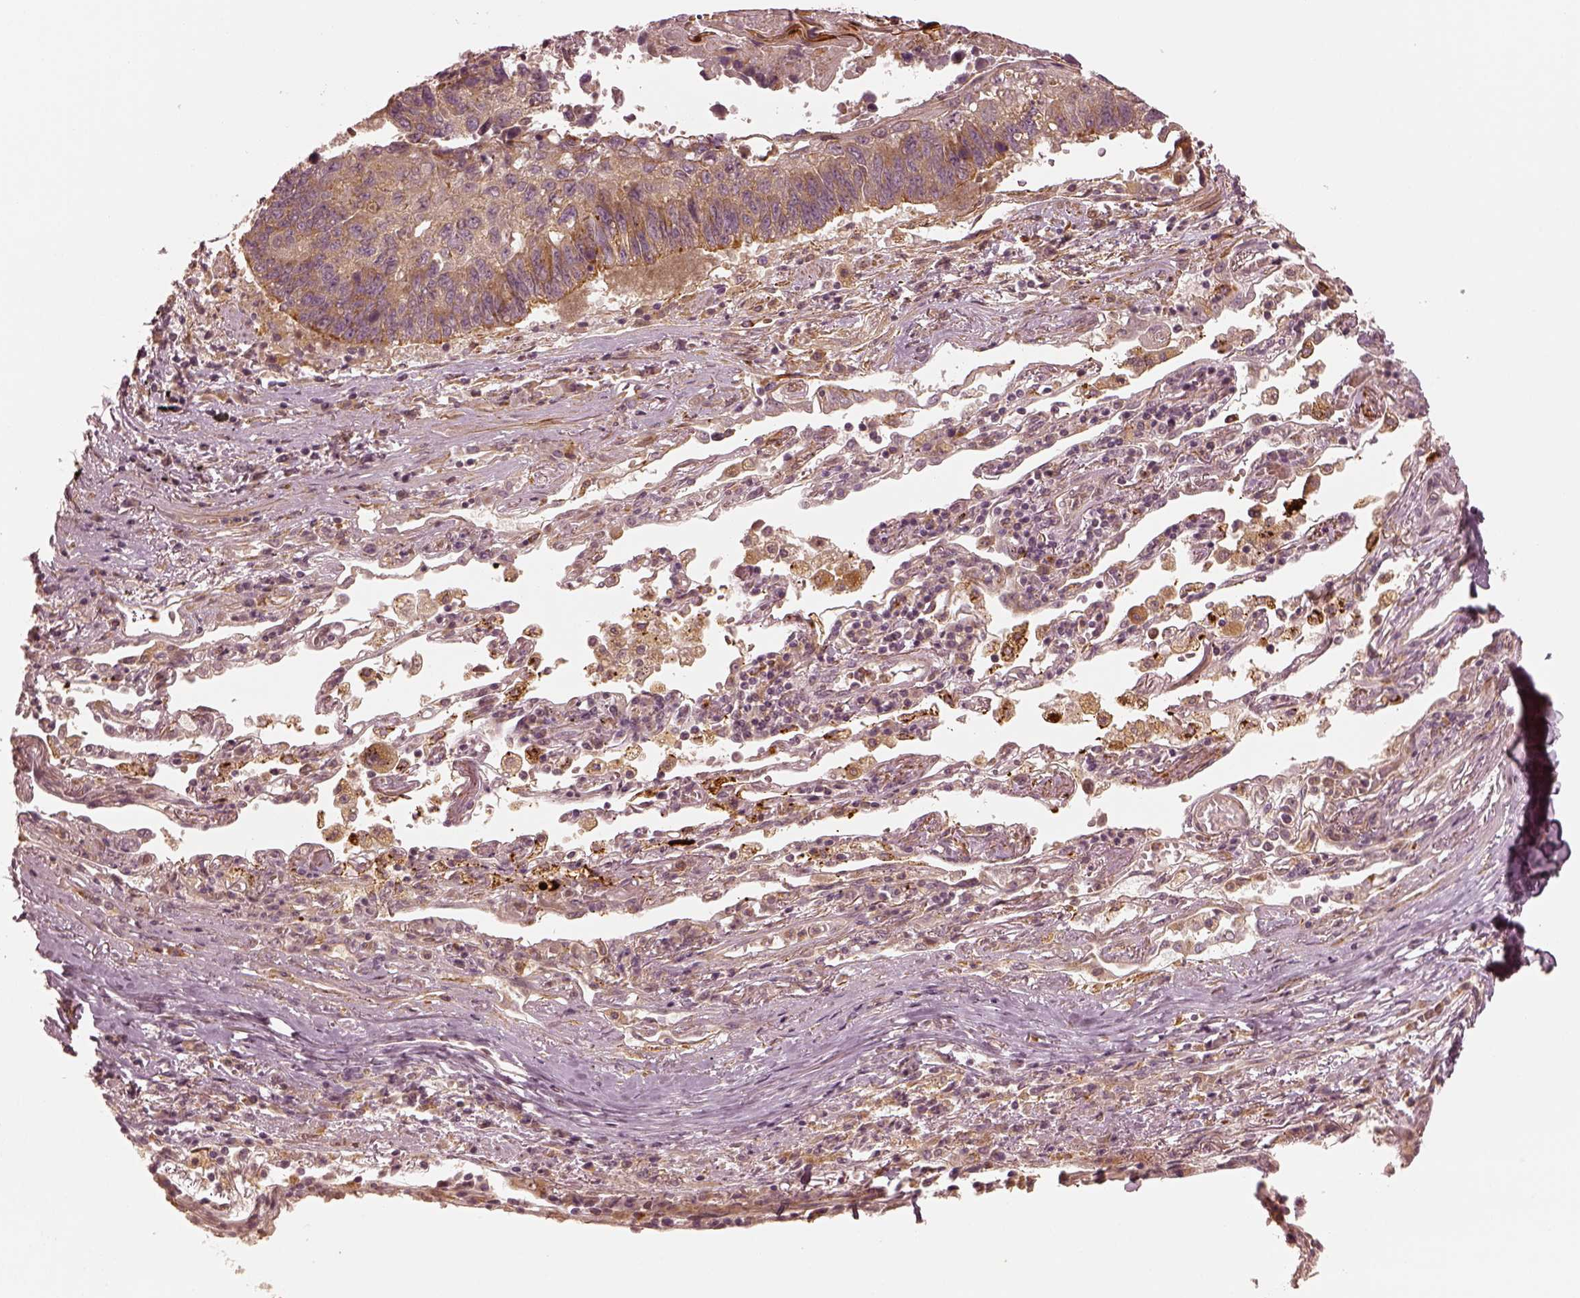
{"staining": {"intensity": "moderate", "quantity": ">75%", "location": "cytoplasmic/membranous"}, "tissue": "lung cancer", "cell_type": "Tumor cells", "image_type": "cancer", "snomed": [{"axis": "morphology", "description": "Squamous cell carcinoma, NOS"}, {"axis": "topography", "description": "Lung"}], "caption": "This is a micrograph of IHC staining of squamous cell carcinoma (lung), which shows moderate staining in the cytoplasmic/membranous of tumor cells.", "gene": "SLC12A9", "patient": {"sex": "male", "age": 73}}